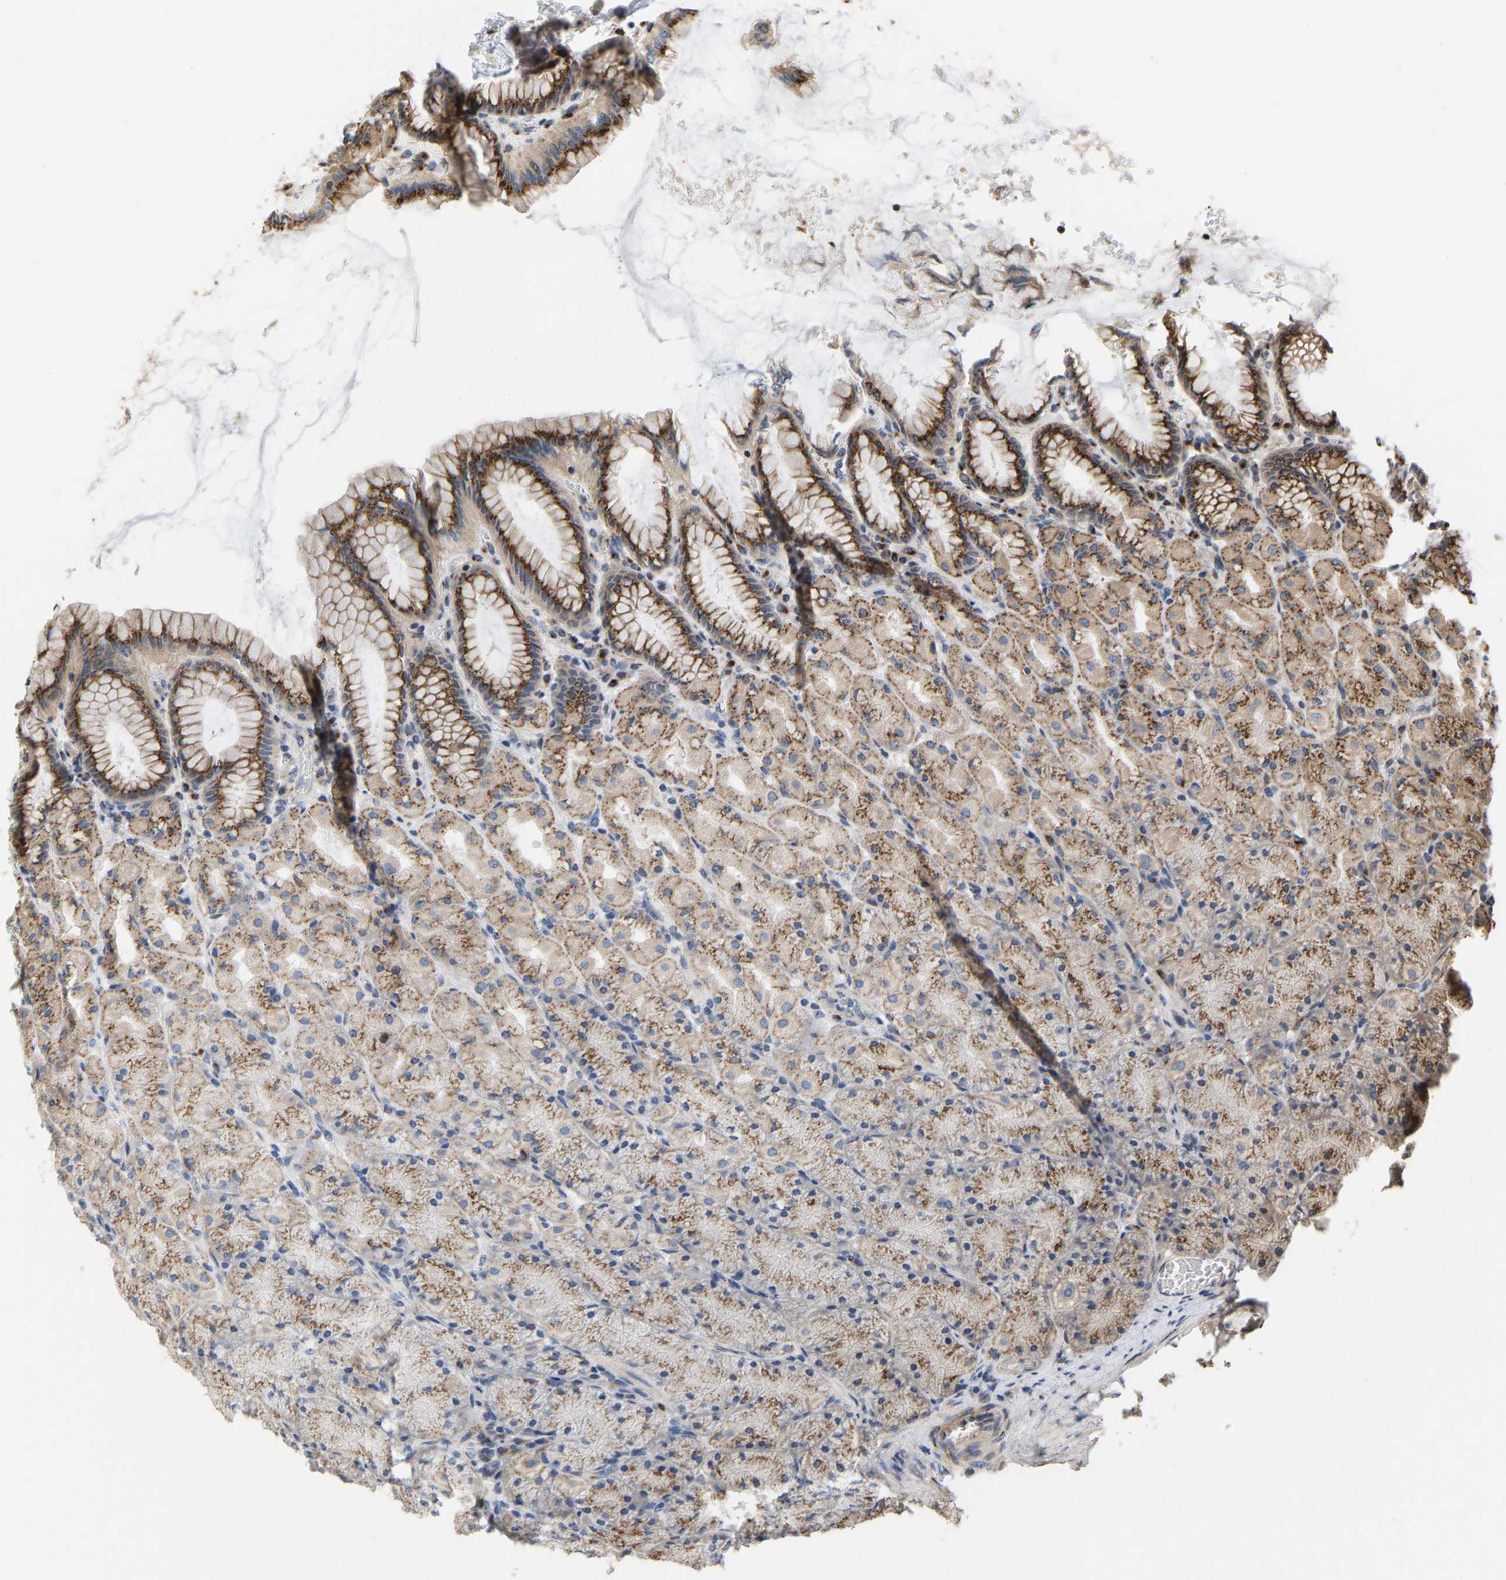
{"staining": {"intensity": "moderate", "quantity": ">75%", "location": "cytoplasmic/membranous"}, "tissue": "stomach", "cell_type": "Glandular cells", "image_type": "normal", "snomed": [{"axis": "morphology", "description": "Normal tissue, NOS"}, {"axis": "topography", "description": "Stomach, upper"}], "caption": "Moderate cytoplasmic/membranous positivity is appreciated in approximately >75% of glandular cells in unremarkable stomach. (DAB IHC, brown staining for protein, blue staining for nuclei).", "gene": "YIPF4", "patient": {"sex": "female", "age": 56}}